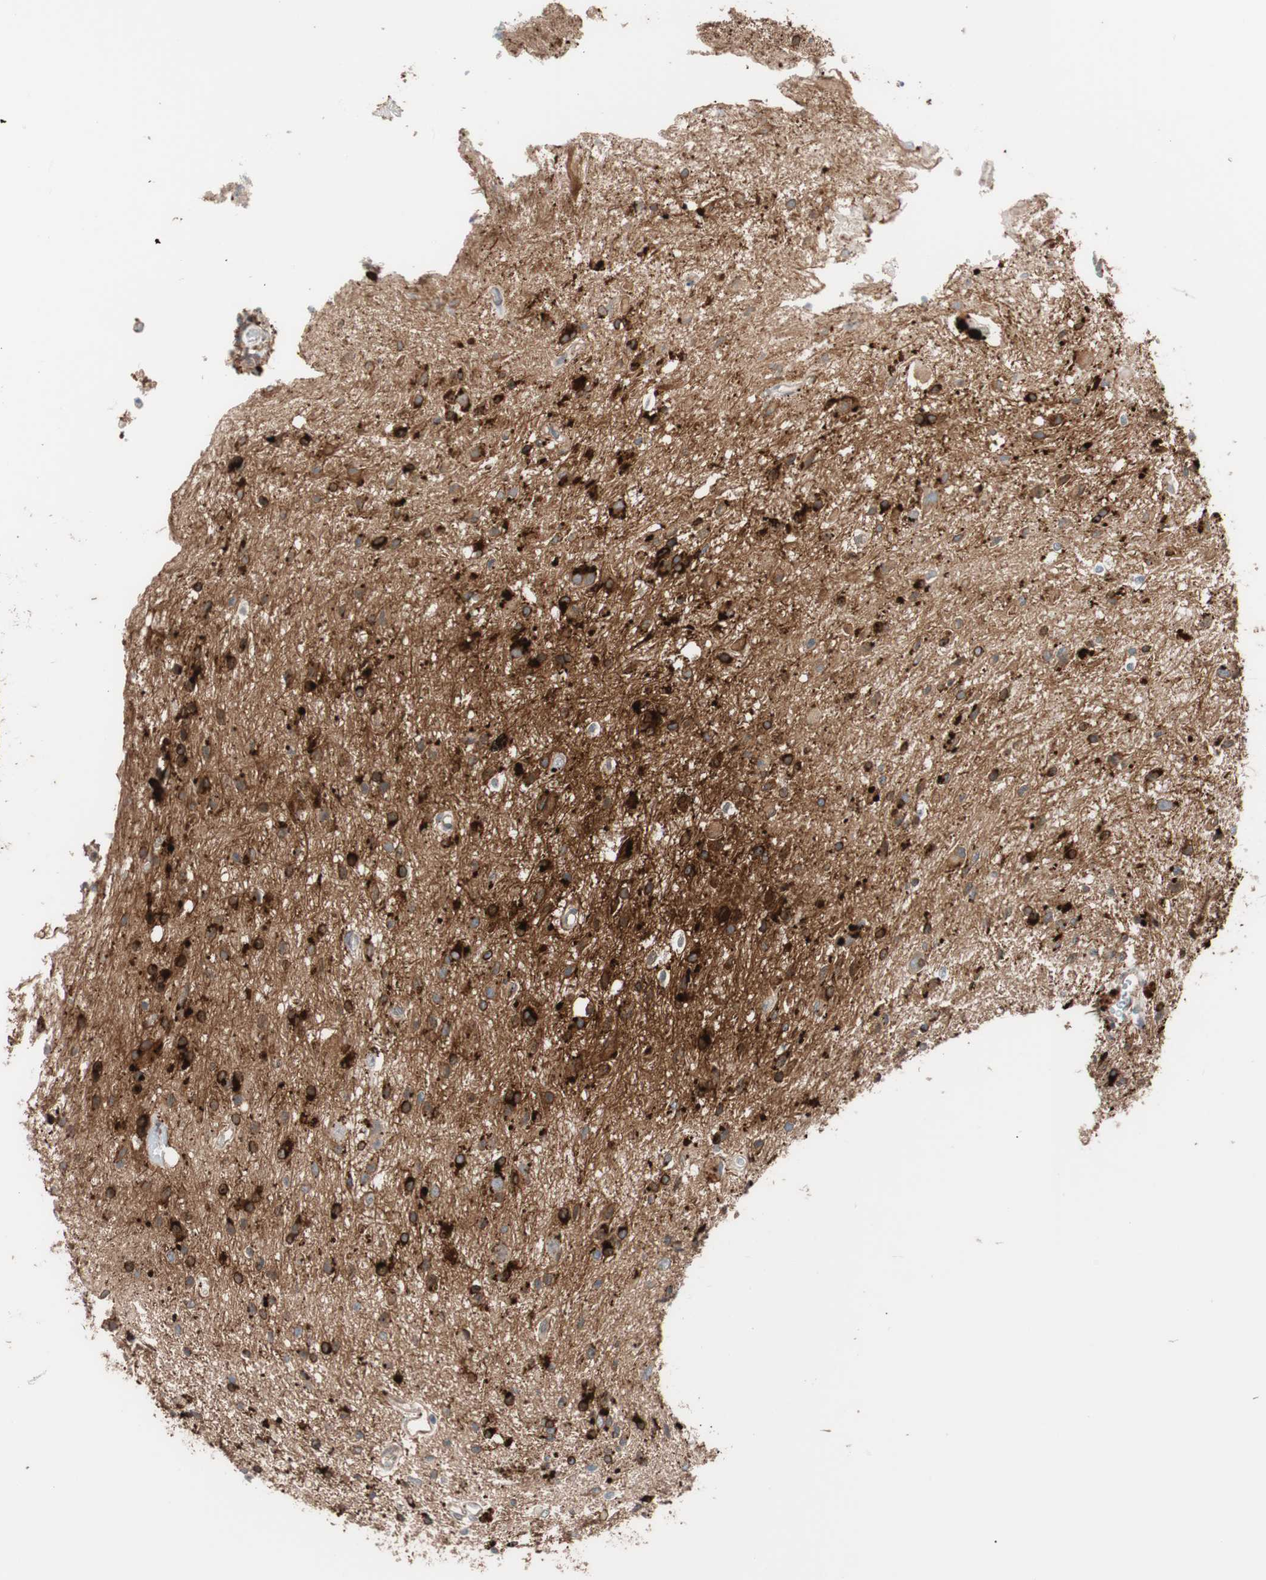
{"staining": {"intensity": "strong", "quantity": "25%-75%", "location": "cytoplasmic/membranous"}, "tissue": "glioma", "cell_type": "Tumor cells", "image_type": "cancer", "snomed": [{"axis": "morphology", "description": "Glioma, malignant, High grade"}, {"axis": "topography", "description": "Brain"}], "caption": "The immunohistochemical stain highlights strong cytoplasmic/membranous expression in tumor cells of high-grade glioma (malignant) tissue.", "gene": "SMG1", "patient": {"sex": "male", "age": 47}}